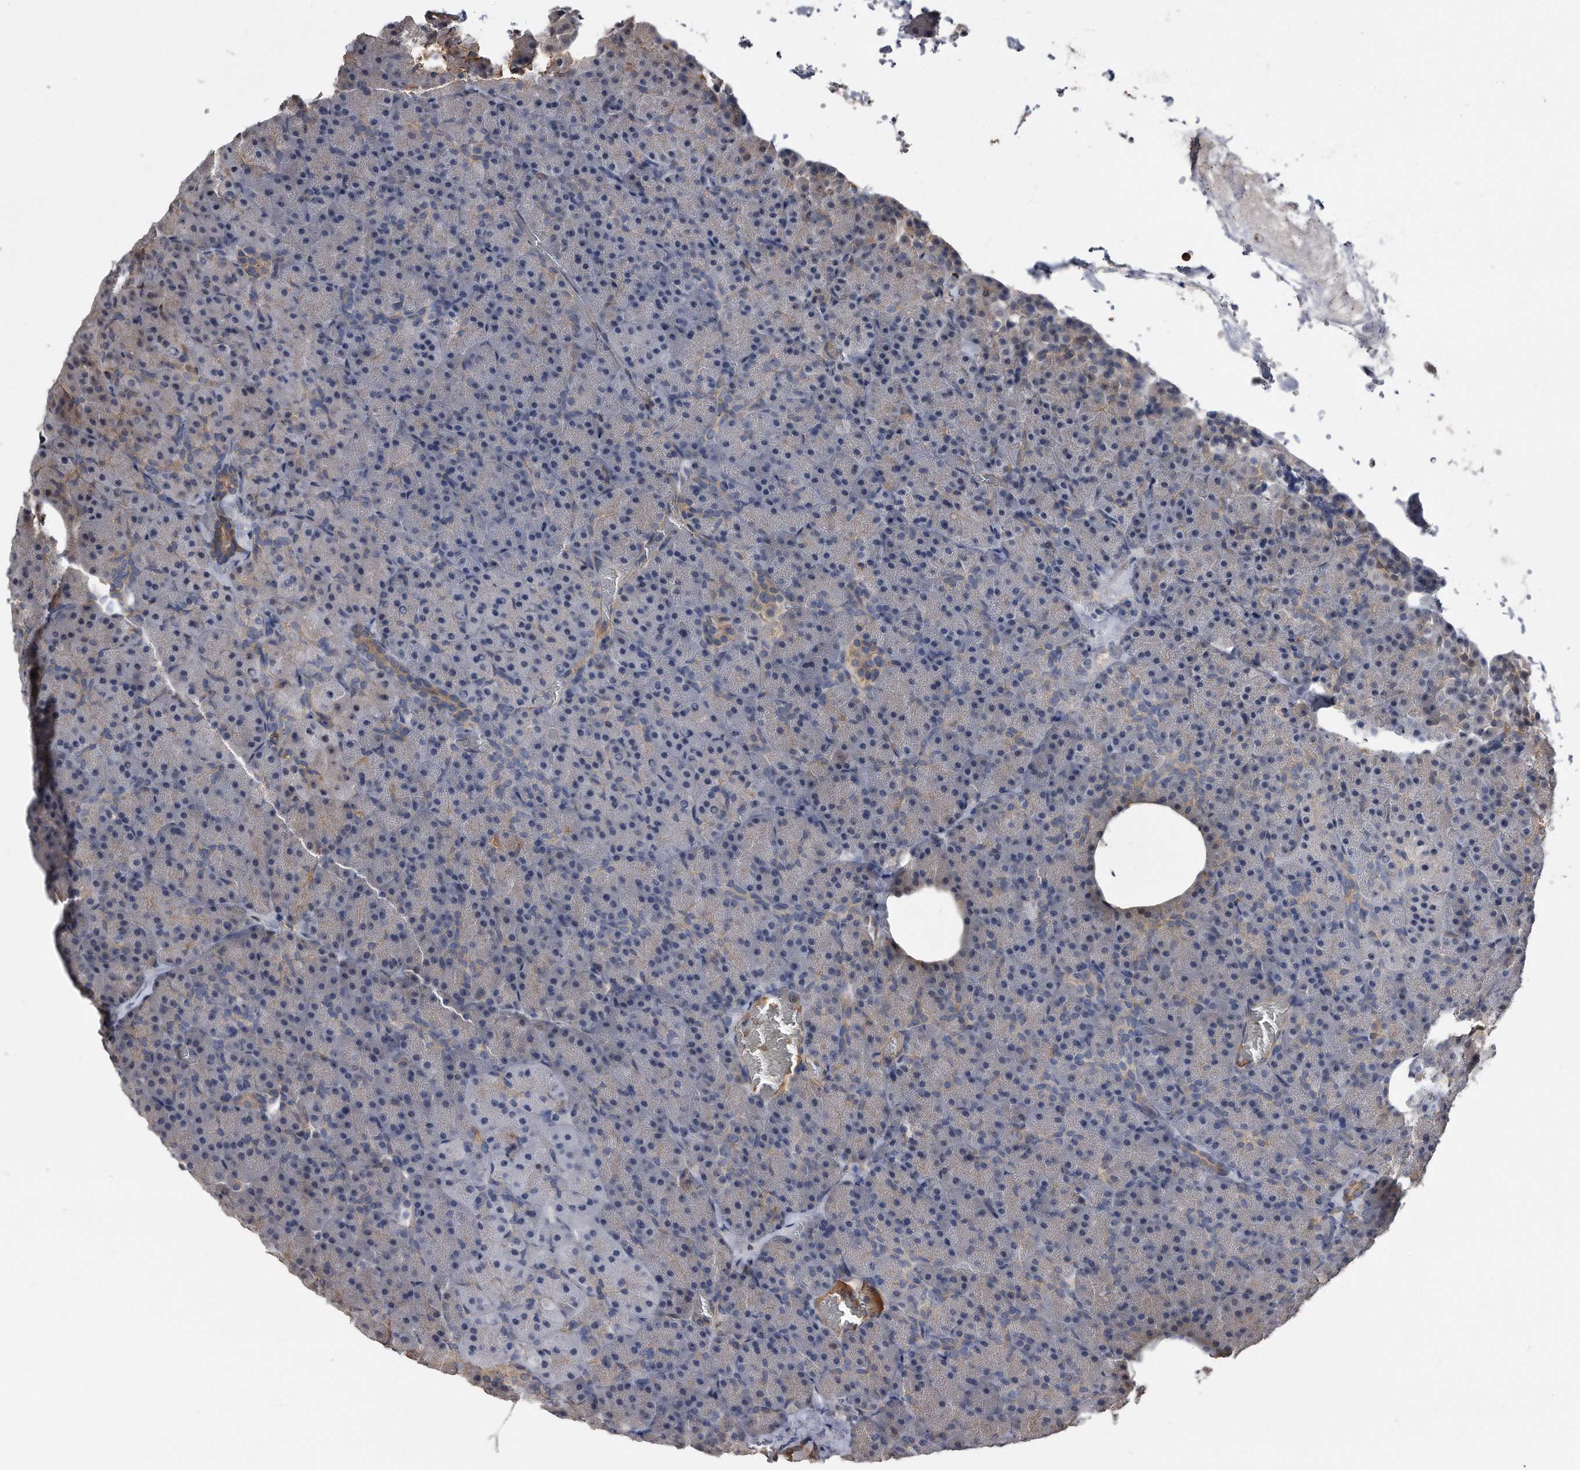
{"staining": {"intensity": "moderate", "quantity": "<25%", "location": "cytoplasmic/membranous"}, "tissue": "pancreas", "cell_type": "Exocrine glandular cells", "image_type": "normal", "snomed": [{"axis": "morphology", "description": "Normal tissue, NOS"}, {"axis": "morphology", "description": "Carcinoid, malignant, NOS"}, {"axis": "topography", "description": "Pancreas"}], "caption": "Brown immunohistochemical staining in normal human pancreas reveals moderate cytoplasmic/membranous expression in approximately <25% of exocrine glandular cells.", "gene": "KCND3", "patient": {"sex": "female", "age": 35}}